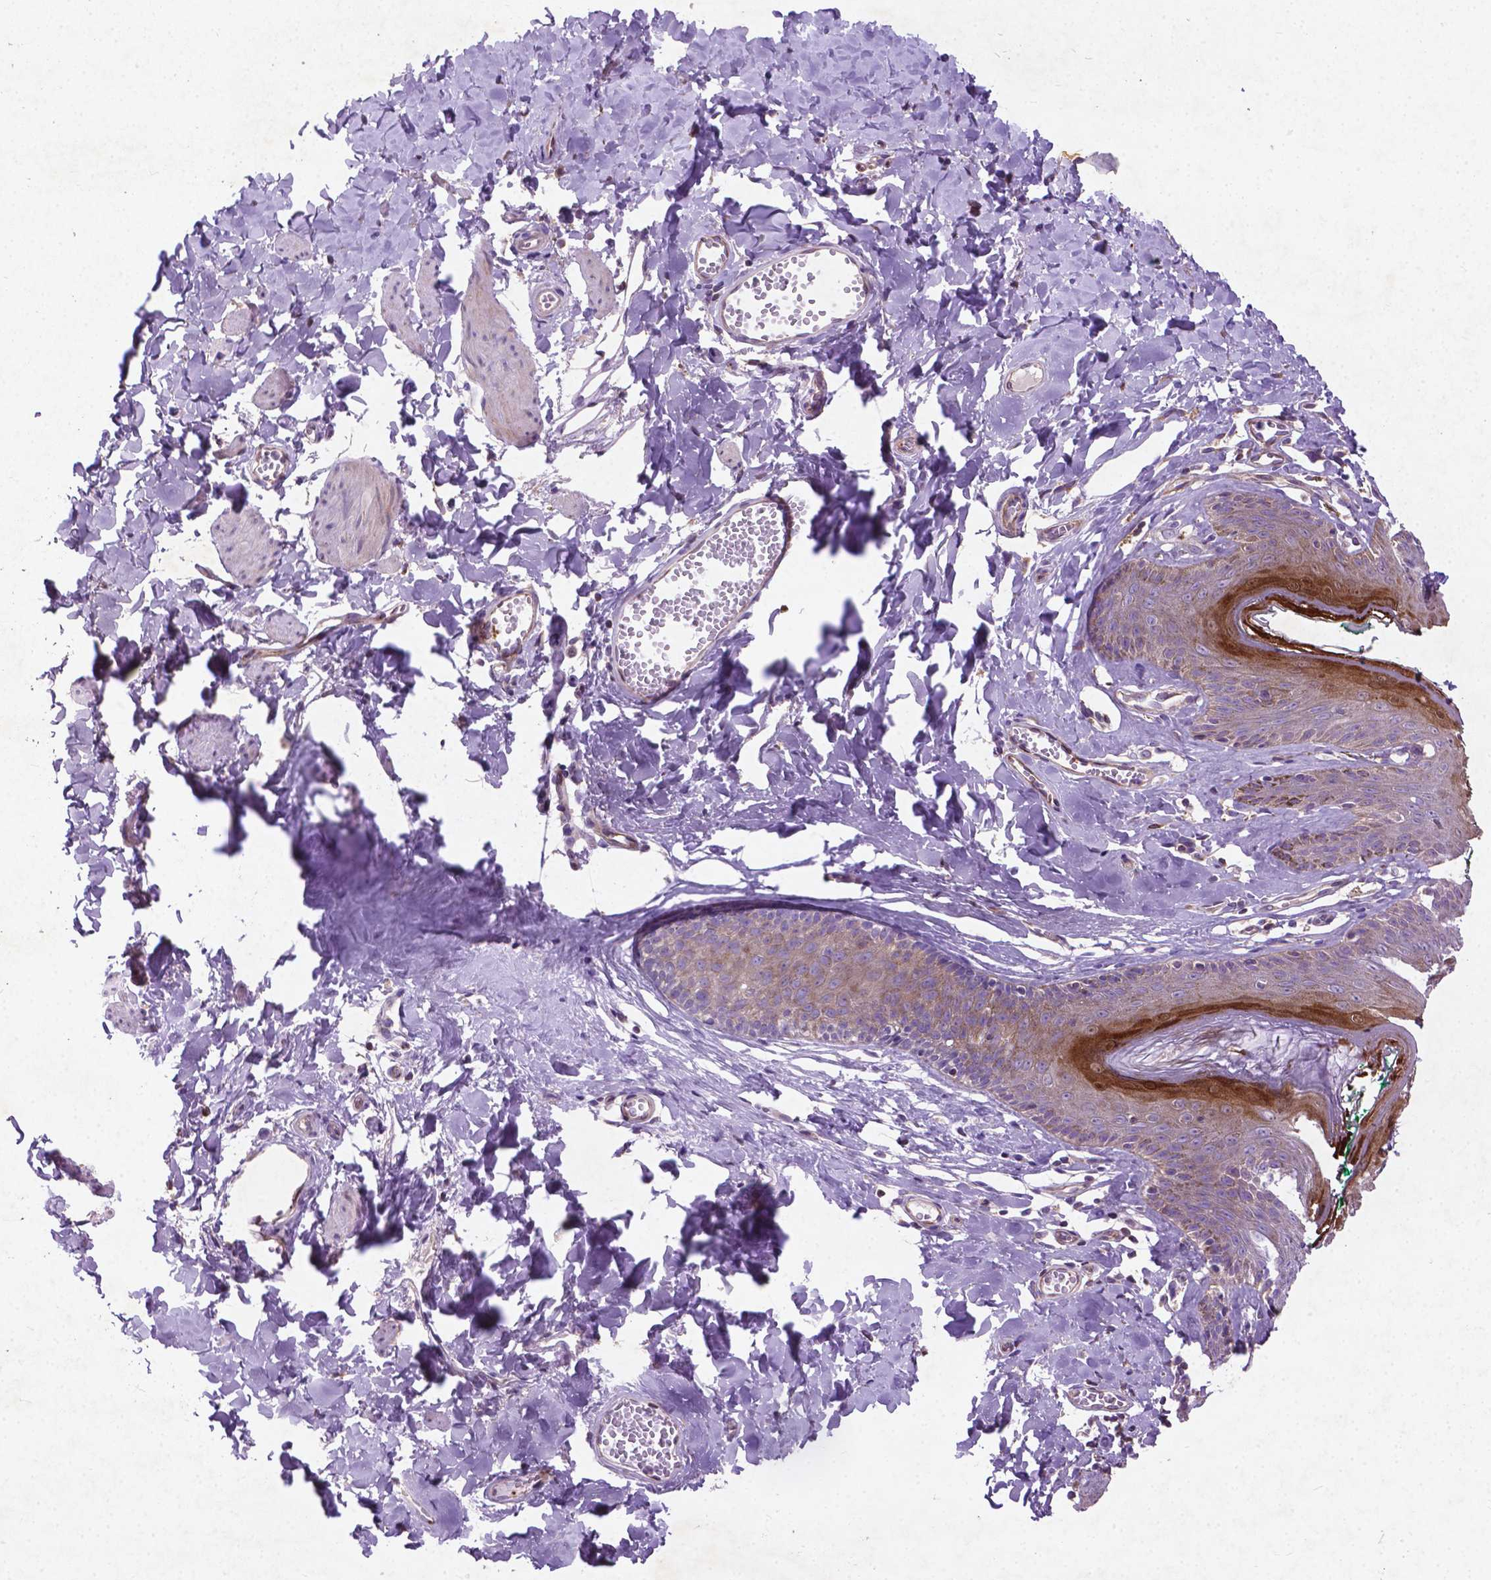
{"staining": {"intensity": "moderate", "quantity": "<25%", "location": "cytoplasmic/membranous"}, "tissue": "skin", "cell_type": "Epidermal cells", "image_type": "normal", "snomed": [{"axis": "morphology", "description": "Normal tissue, NOS"}, {"axis": "topography", "description": "Vulva"}, {"axis": "topography", "description": "Peripheral nerve tissue"}], "caption": "Immunohistochemistry (IHC) histopathology image of unremarkable human skin stained for a protein (brown), which displays low levels of moderate cytoplasmic/membranous positivity in about <25% of epidermal cells.", "gene": "ATG4D", "patient": {"sex": "female", "age": 66}}